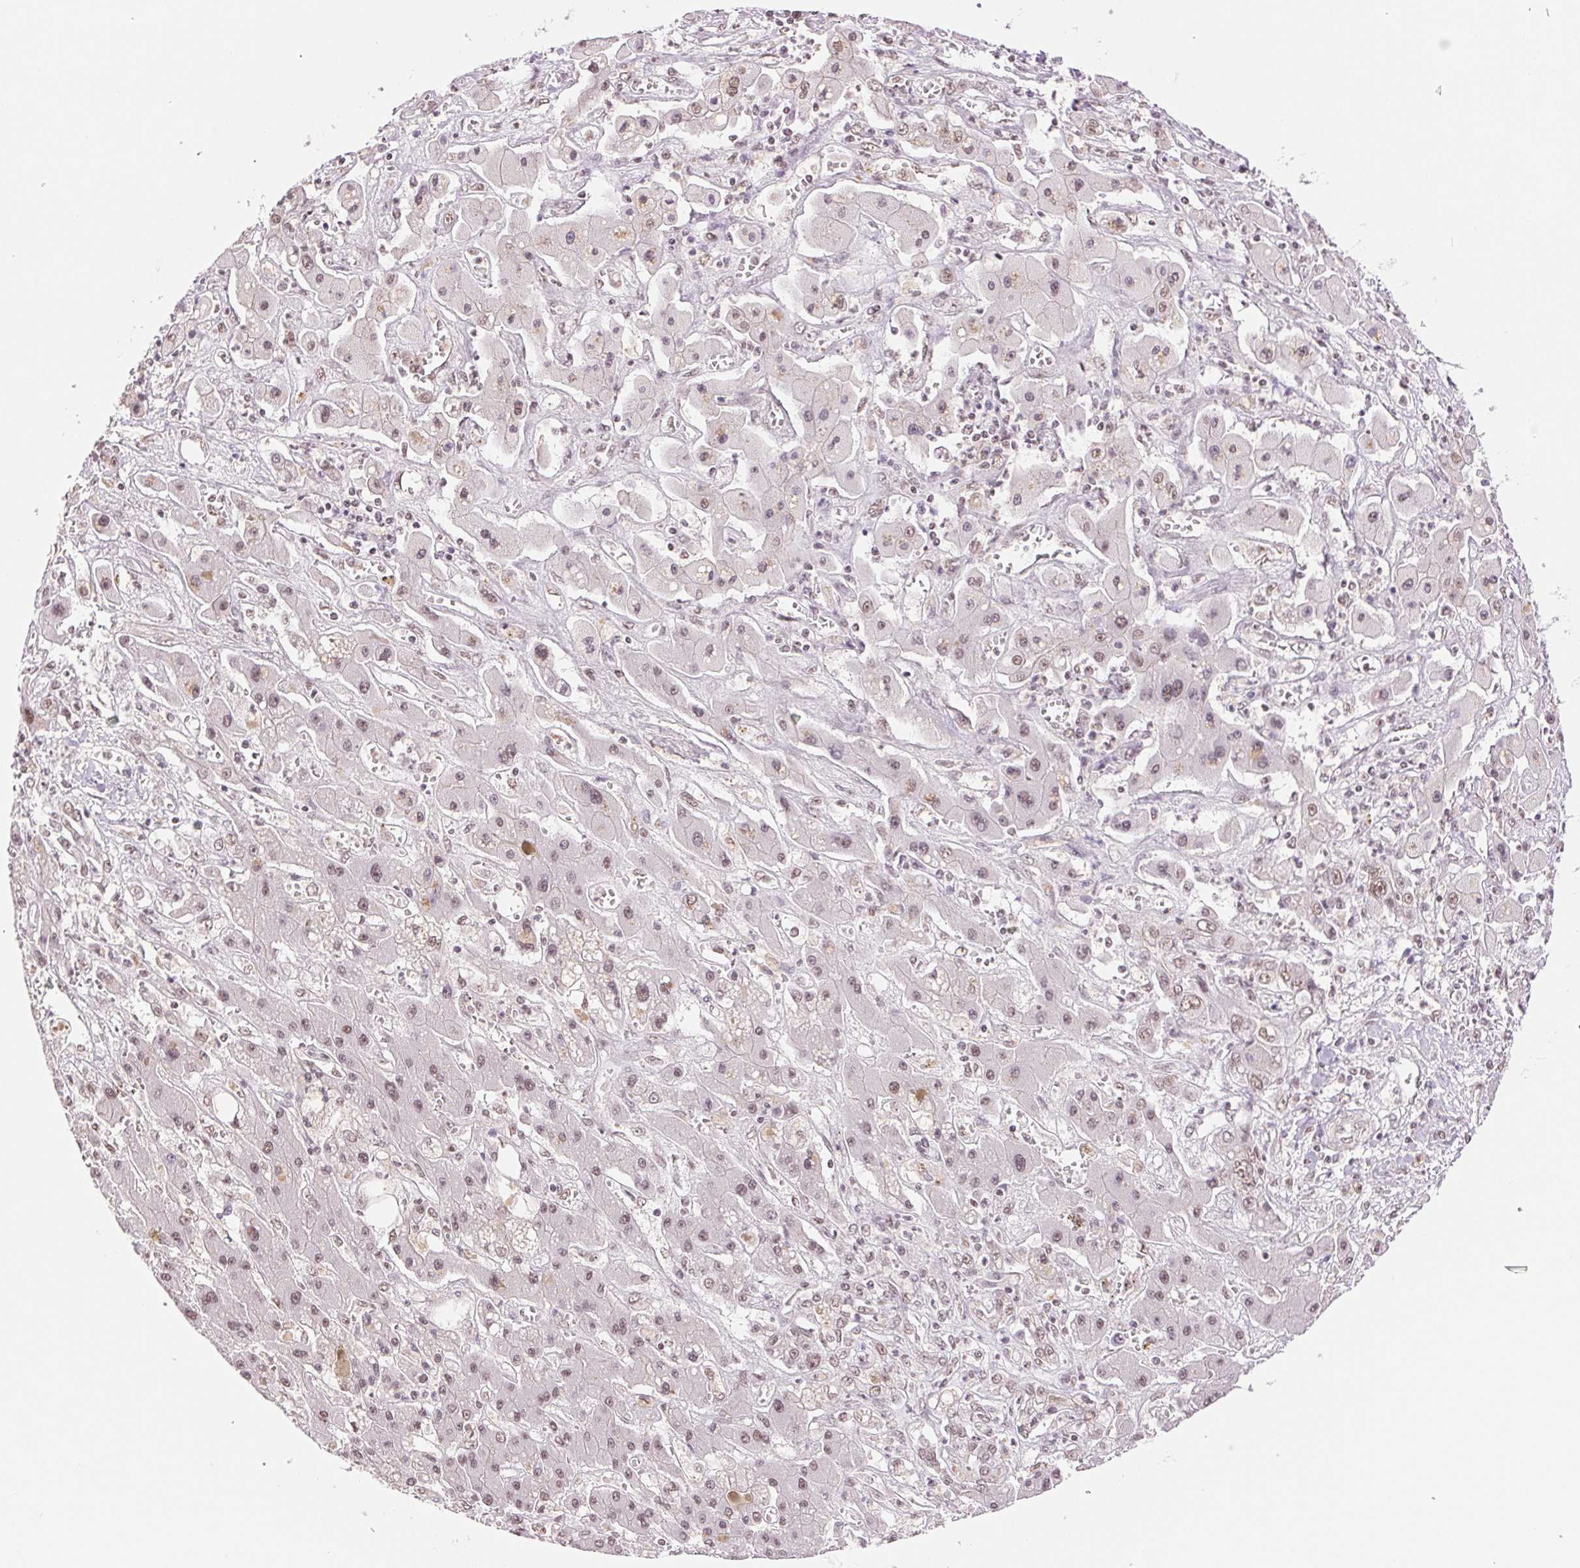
{"staining": {"intensity": "moderate", "quantity": ">75%", "location": "nuclear"}, "tissue": "liver cancer", "cell_type": "Tumor cells", "image_type": "cancer", "snomed": [{"axis": "morphology", "description": "Cholangiocarcinoma"}, {"axis": "topography", "description": "Liver"}], "caption": "Immunohistochemical staining of human liver cancer (cholangiocarcinoma) reveals medium levels of moderate nuclear positivity in about >75% of tumor cells. Nuclei are stained in blue.", "gene": "RPRD1B", "patient": {"sex": "male", "age": 67}}